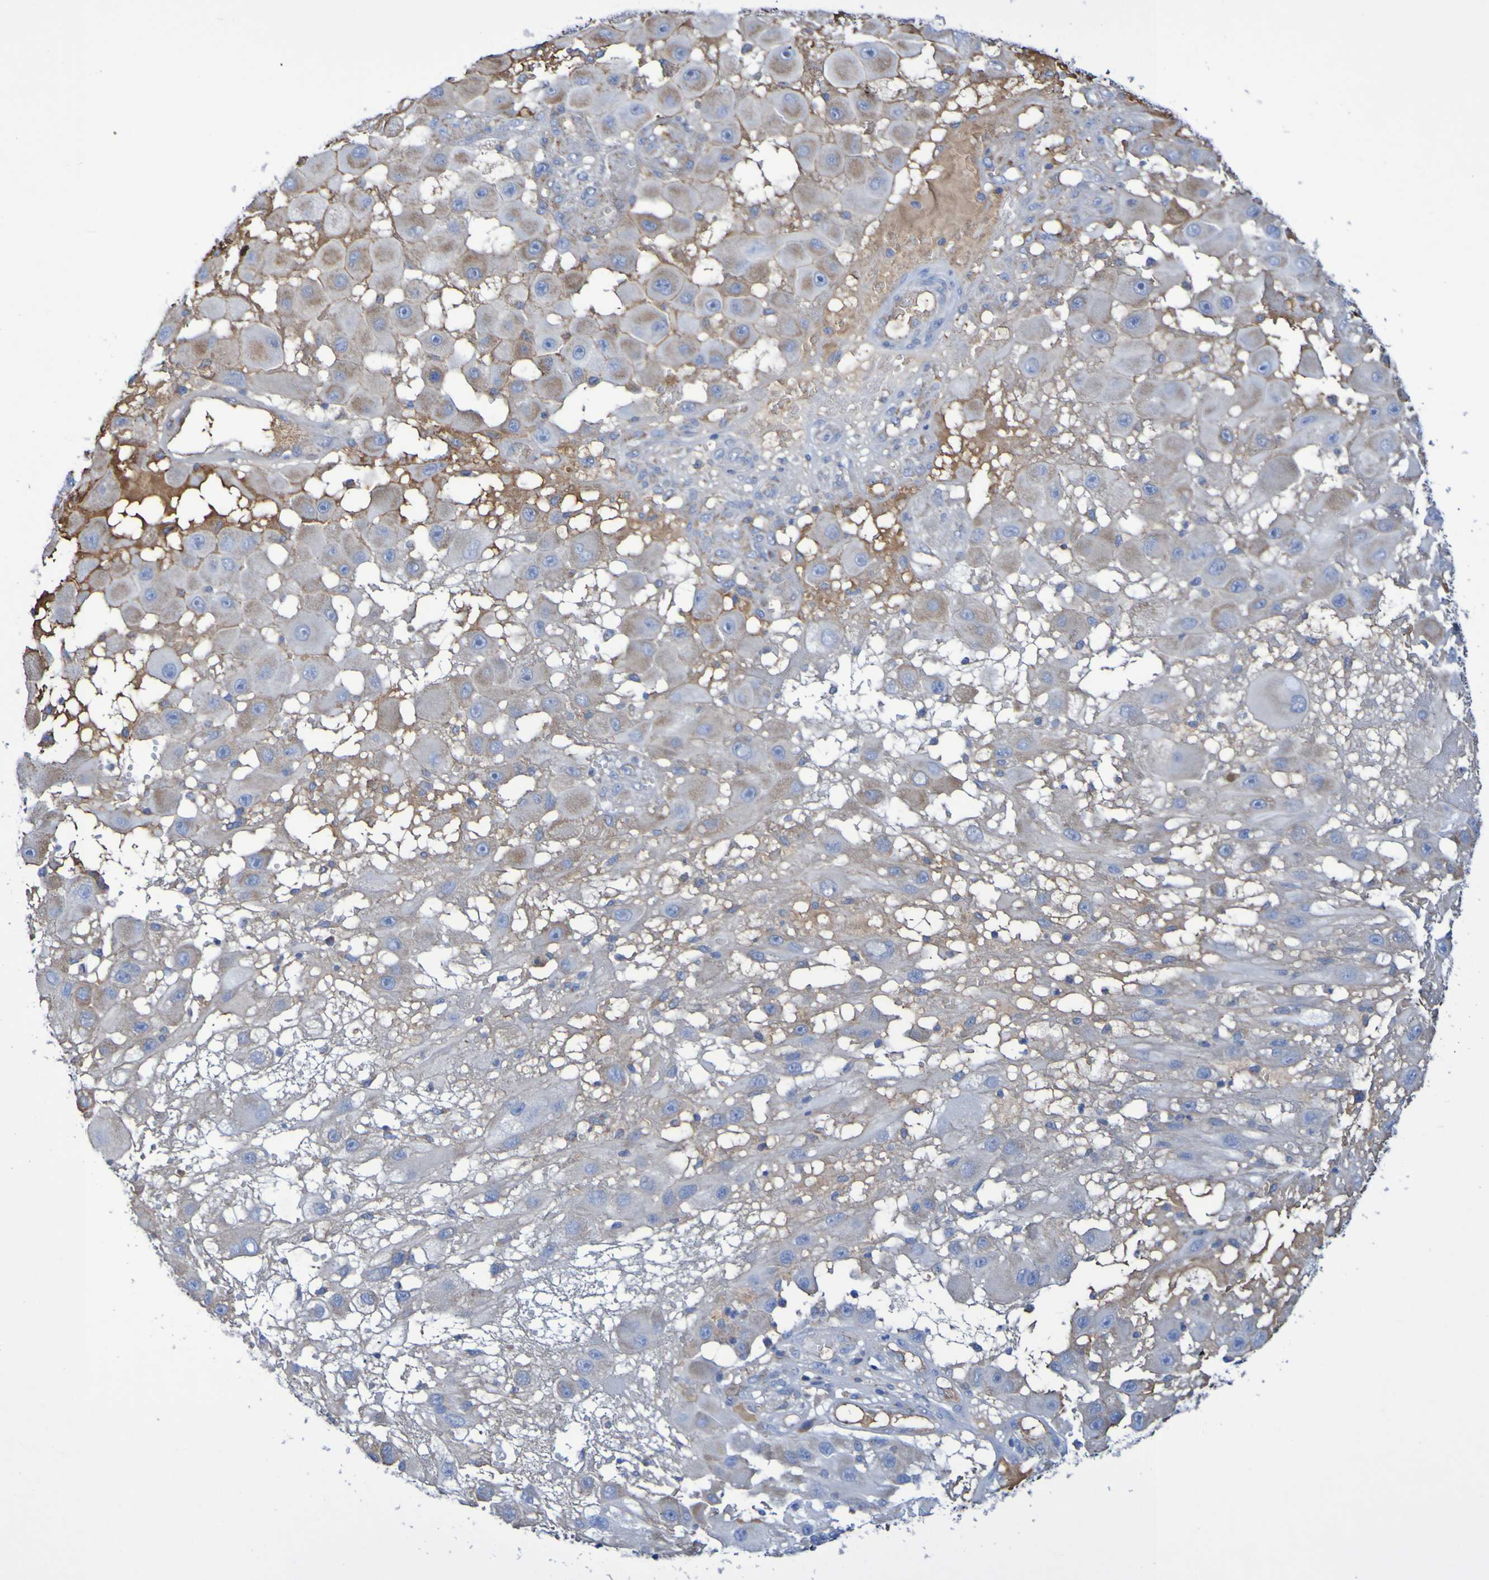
{"staining": {"intensity": "weak", "quantity": ">75%", "location": "cytoplasmic/membranous"}, "tissue": "melanoma", "cell_type": "Tumor cells", "image_type": "cancer", "snomed": [{"axis": "morphology", "description": "Malignant melanoma, NOS"}, {"axis": "topography", "description": "Skin"}], "caption": "Immunohistochemical staining of malignant melanoma shows weak cytoplasmic/membranous protein positivity in about >75% of tumor cells.", "gene": "CNTN2", "patient": {"sex": "female", "age": 81}}